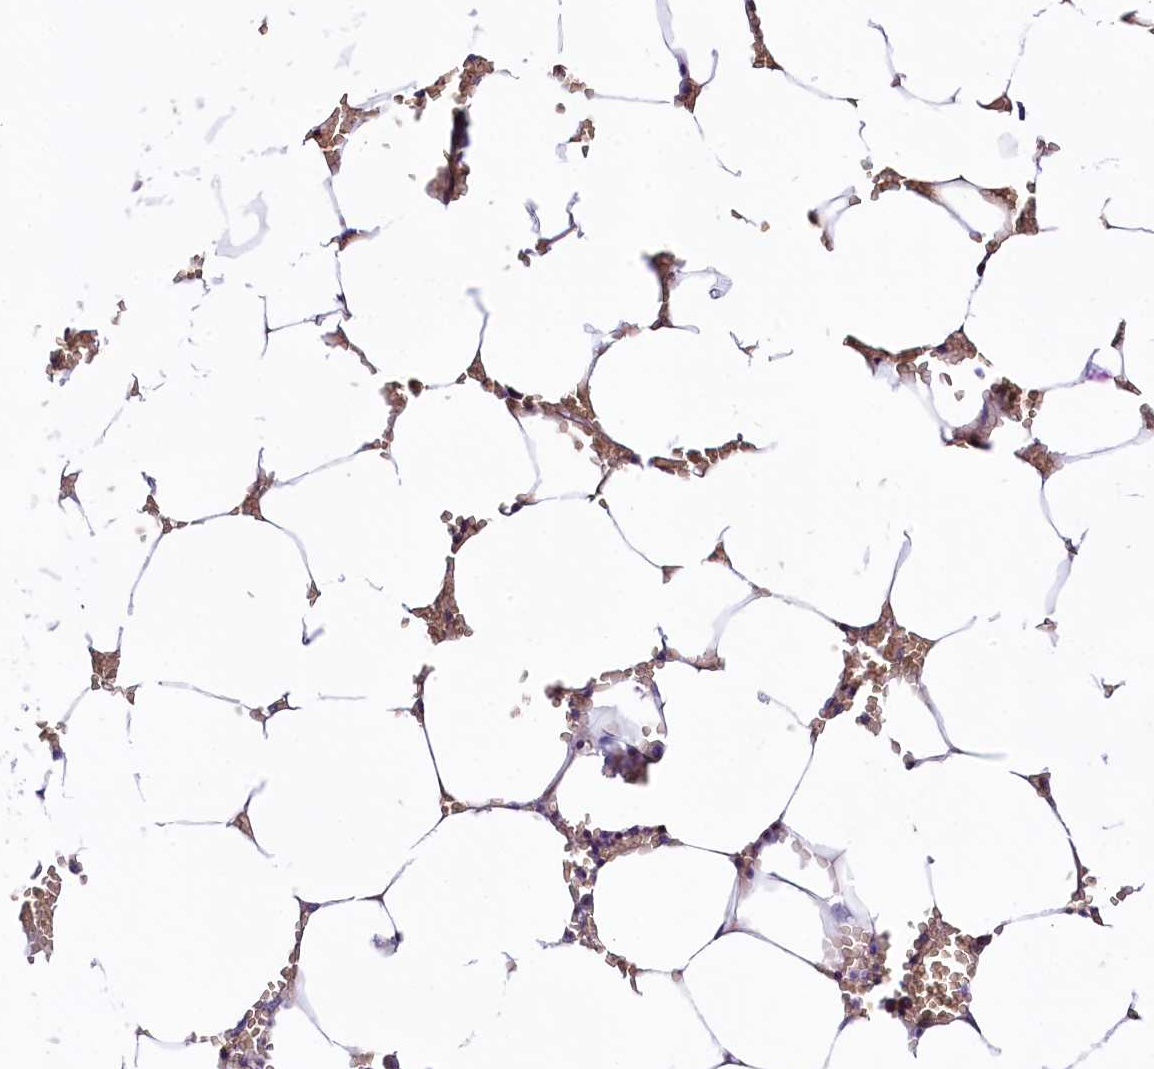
{"staining": {"intensity": "moderate", "quantity": "<25%", "location": "cytoplasmic/membranous"}, "tissue": "bone marrow", "cell_type": "Hematopoietic cells", "image_type": "normal", "snomed": [{"axis": "morphology", "description": "Normal tissue, NOS"}, {"axis": "topography", "description": "Bone marrow"}], "caption": "The image reveals a brown stain indicating the presence of a protein in the cytoplasmic/membranous of hematopoietic cells in bone marrow.", "gene": "CEP295", "patient": {"sex": "male", "age": 70}}